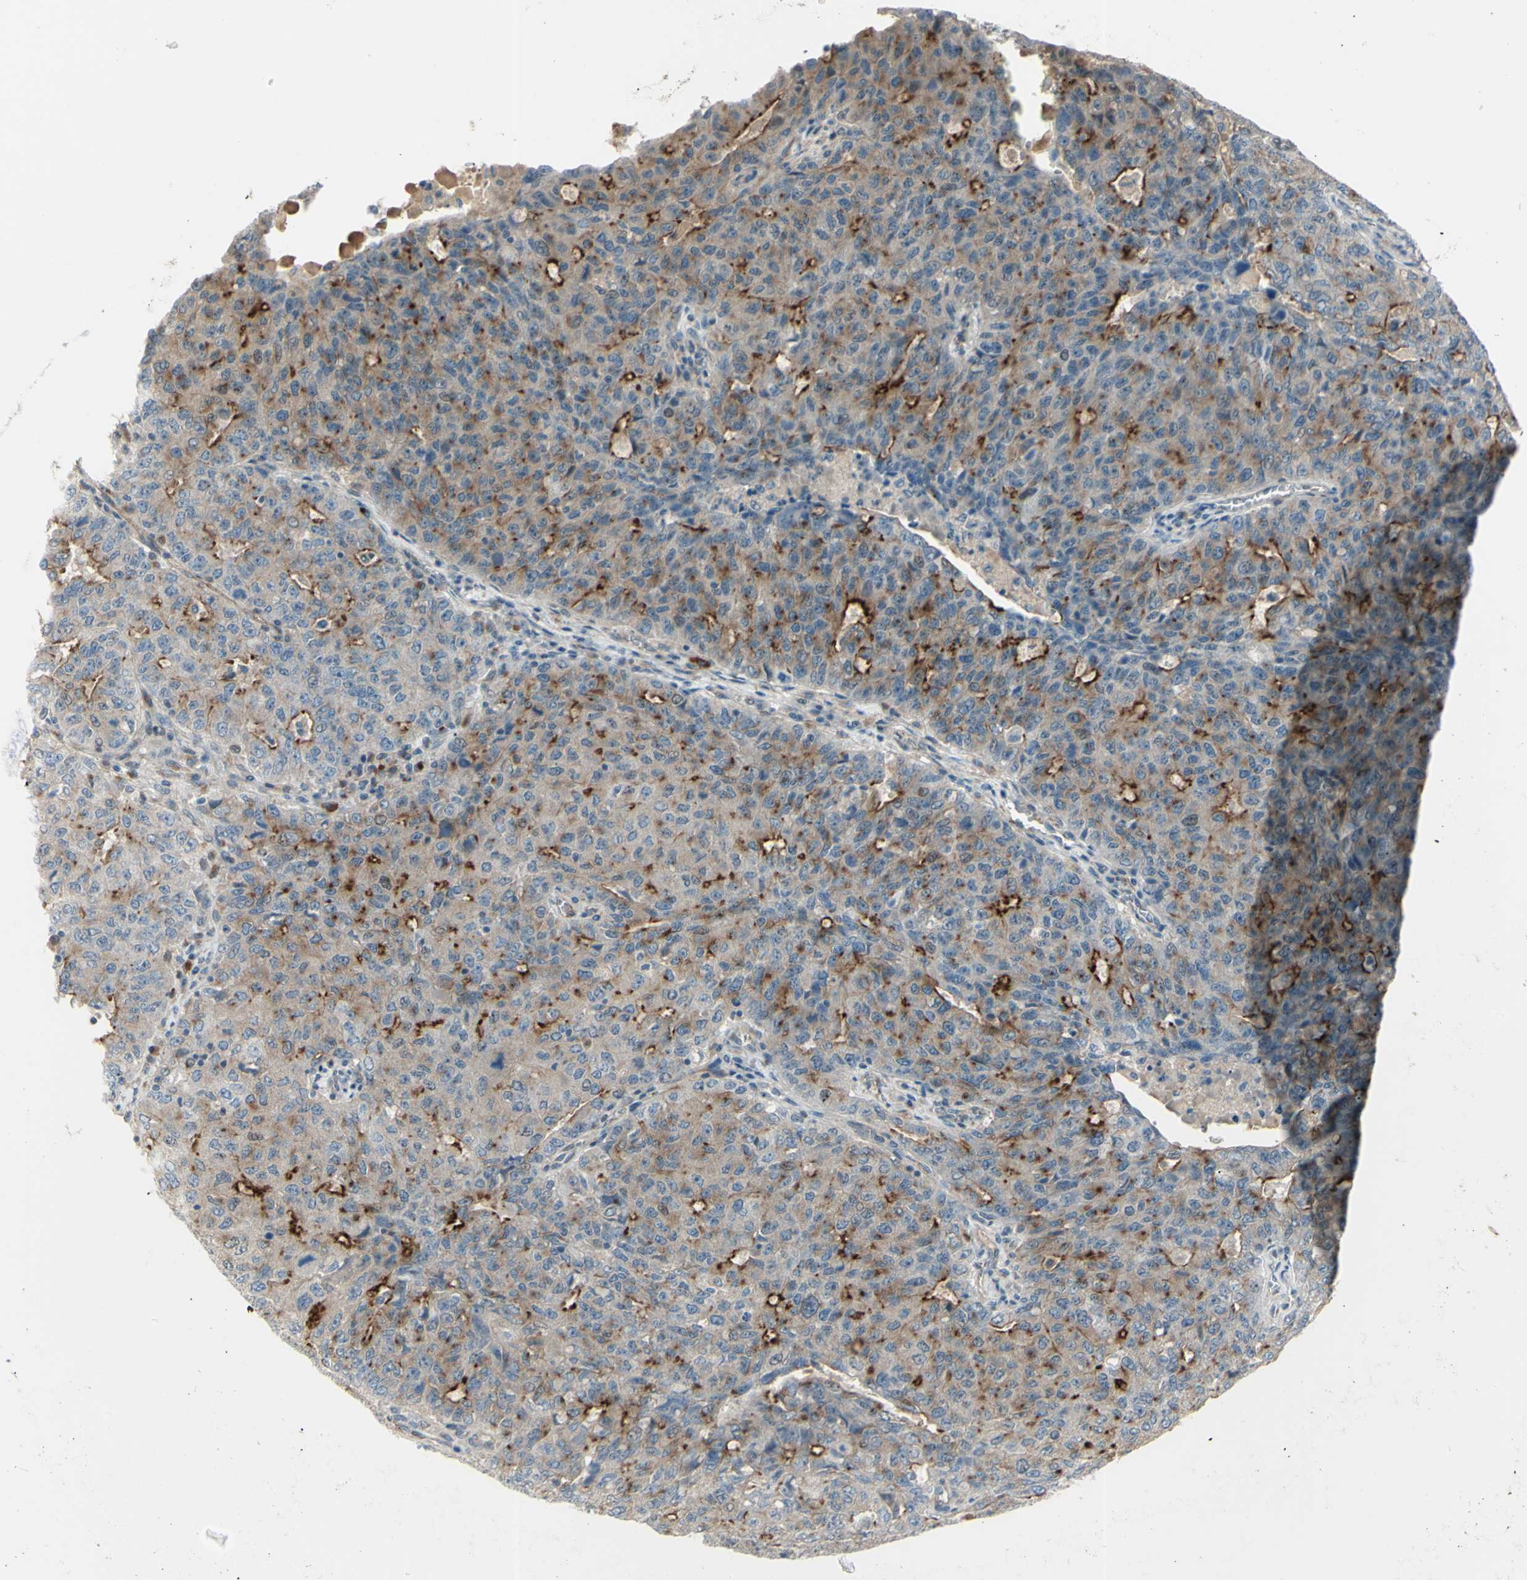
{"staining": {"intensity": "moderate", "quantity": "25%-75%", "location": "cytoplasmic/membranous"}, "tissue": "ovarian cancer", "cell_type": "Tumor cells", "image_type": "cancer", "snomed": [{"axis": "morphology", "description": "Carcinoma, endometroid"}, {"axis": "topography", "description": "Ovary"}], "caption": "Ovarian endometroid carcinoma stained with a protein marker reveals moderate staining in tumor cells.", "gene": "LMTK2", "patient": {"sex": "female", "age": 62}}